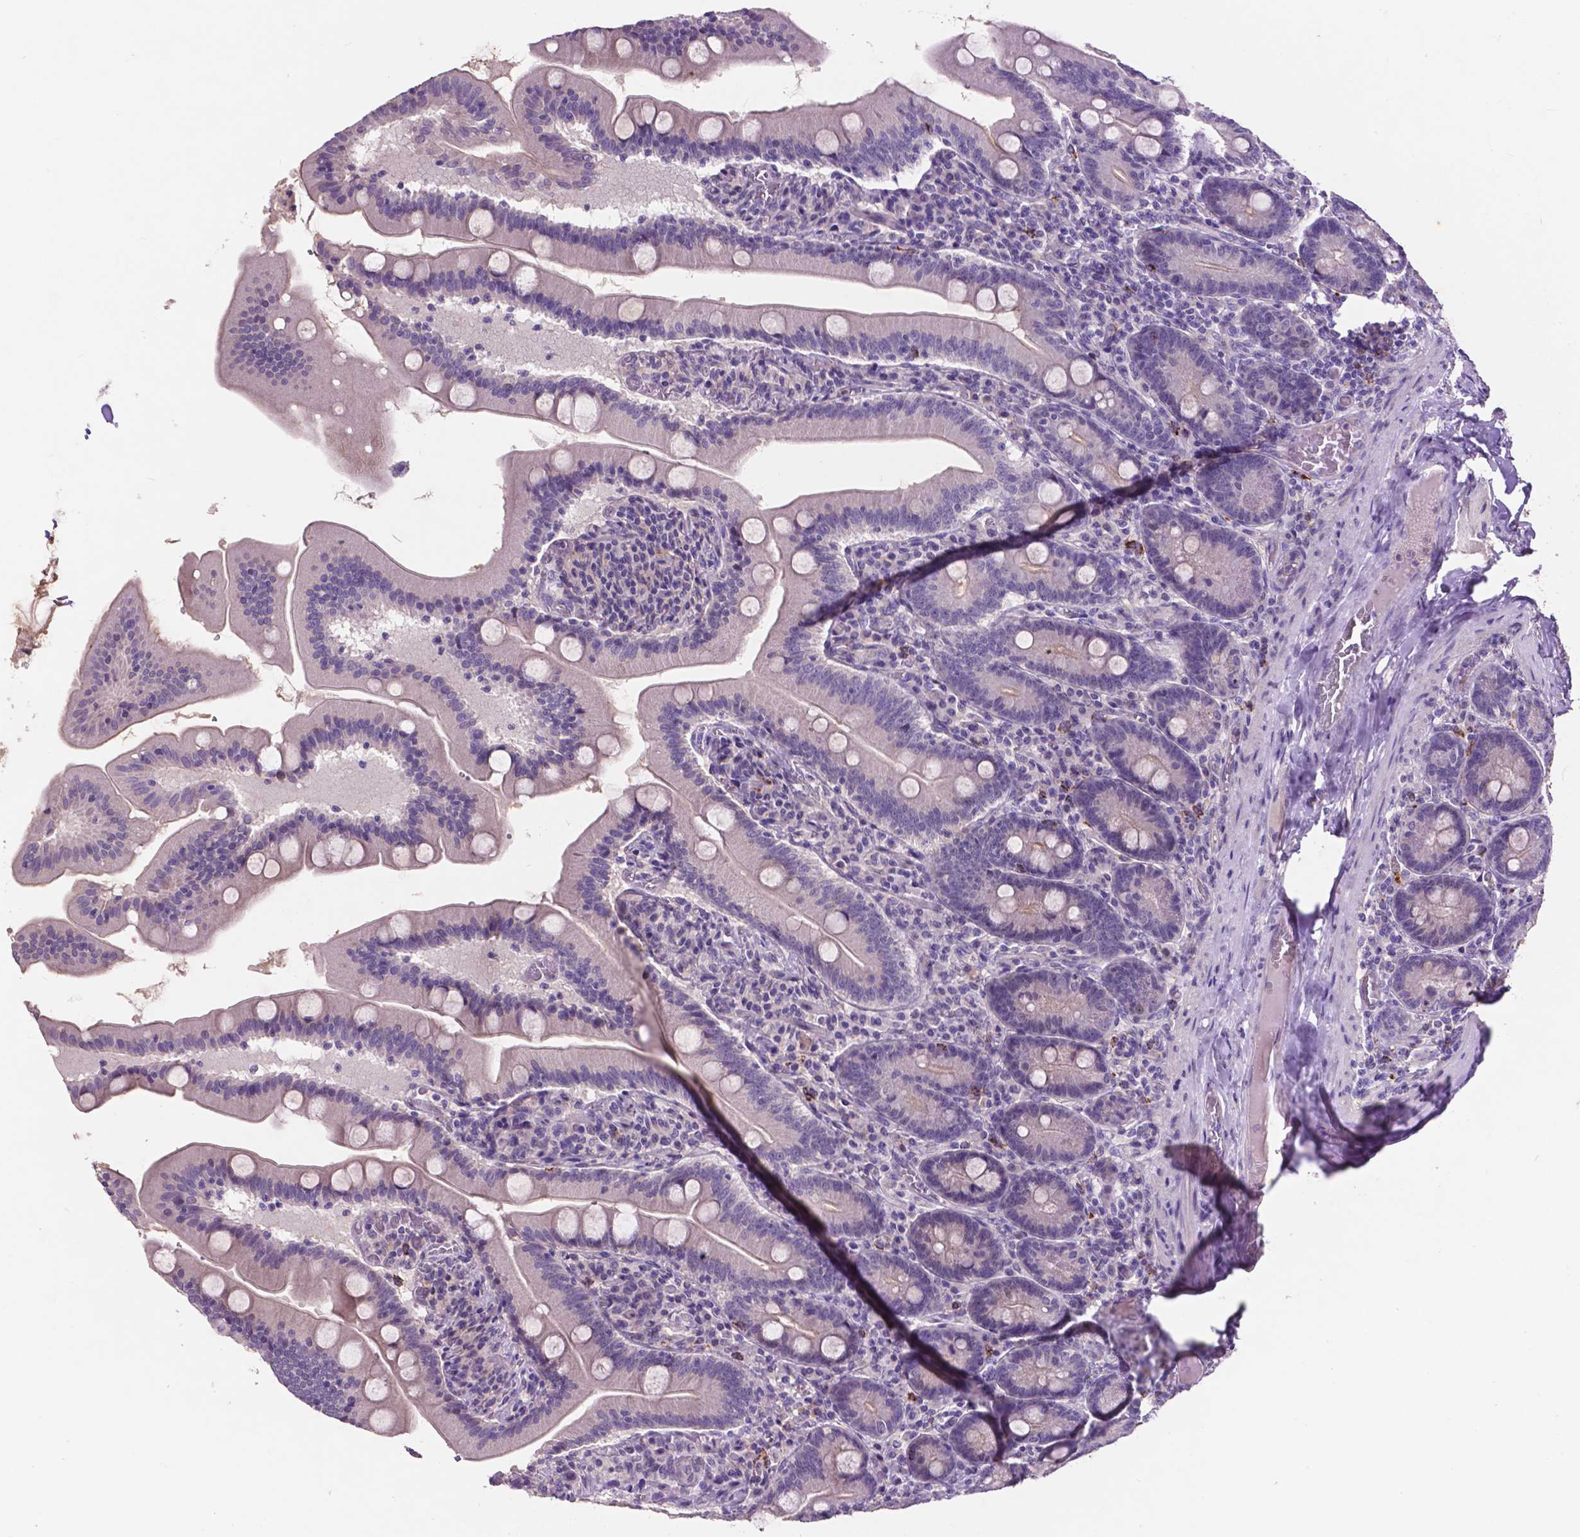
{"staining": {"intensity": "weak", "quantity": "<25%", "location": "cytoplasmic/membranous"}, "tissue": "small intestine", "cell_type": "Glandular cells", "image_type": "normal", "snomed": [{"axis": "morphology", "description": "Normal tissue, NOS"}, {"axis": "topography", "description": "Small intestine"}], "caption": "Glandular cells show no significant protein positivity in normal small intestine. The staining is performed using DAB brown chromogen with nuclei counter-stained in using hematoxylin.", "gene": "PLSCR1", "patient": {"sex": "male", "age": 37}}